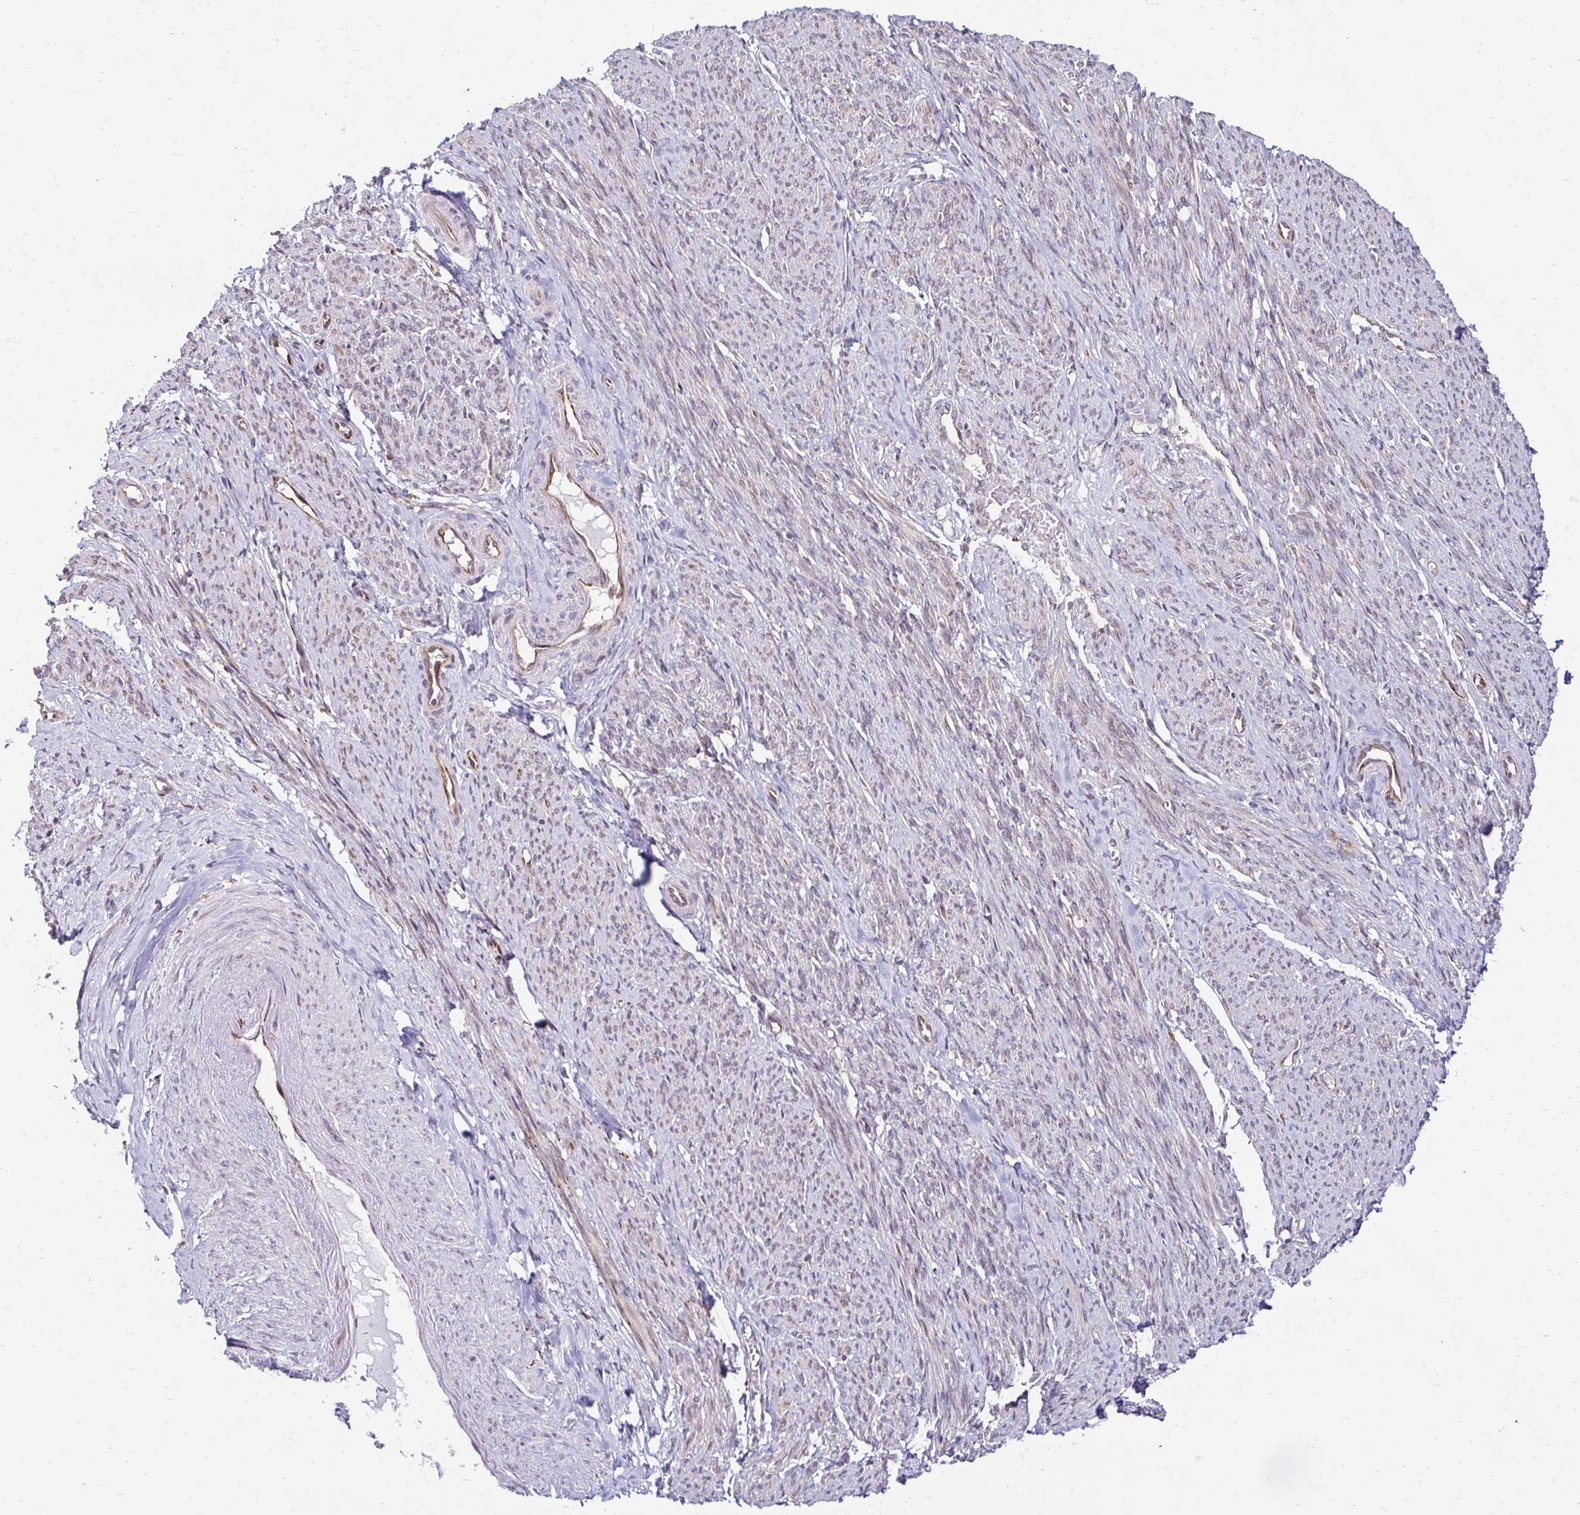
{"staining": {"intensity": "moderate", "quantity": "25%-75%", "location": "cytoplasmic/membranous"}, "tissue": "smooth muscle", "cell_type": "Smooth muscle cells", "image_type": "normal", "snomed": [{"axis": "morphology", "description": "Normal tissue, NOS"}, {"axis": "topography", "description": "Smooth muscle"}], "caption": "Benign smooth muscle exhibits moderate cytoplasmic/membranous expression in approximately 25%-75% of smooth muscle cells, visualized by immunohistochemistry.", "gene": "HPS1", "patient": {"sex": "female", "age": 65}}